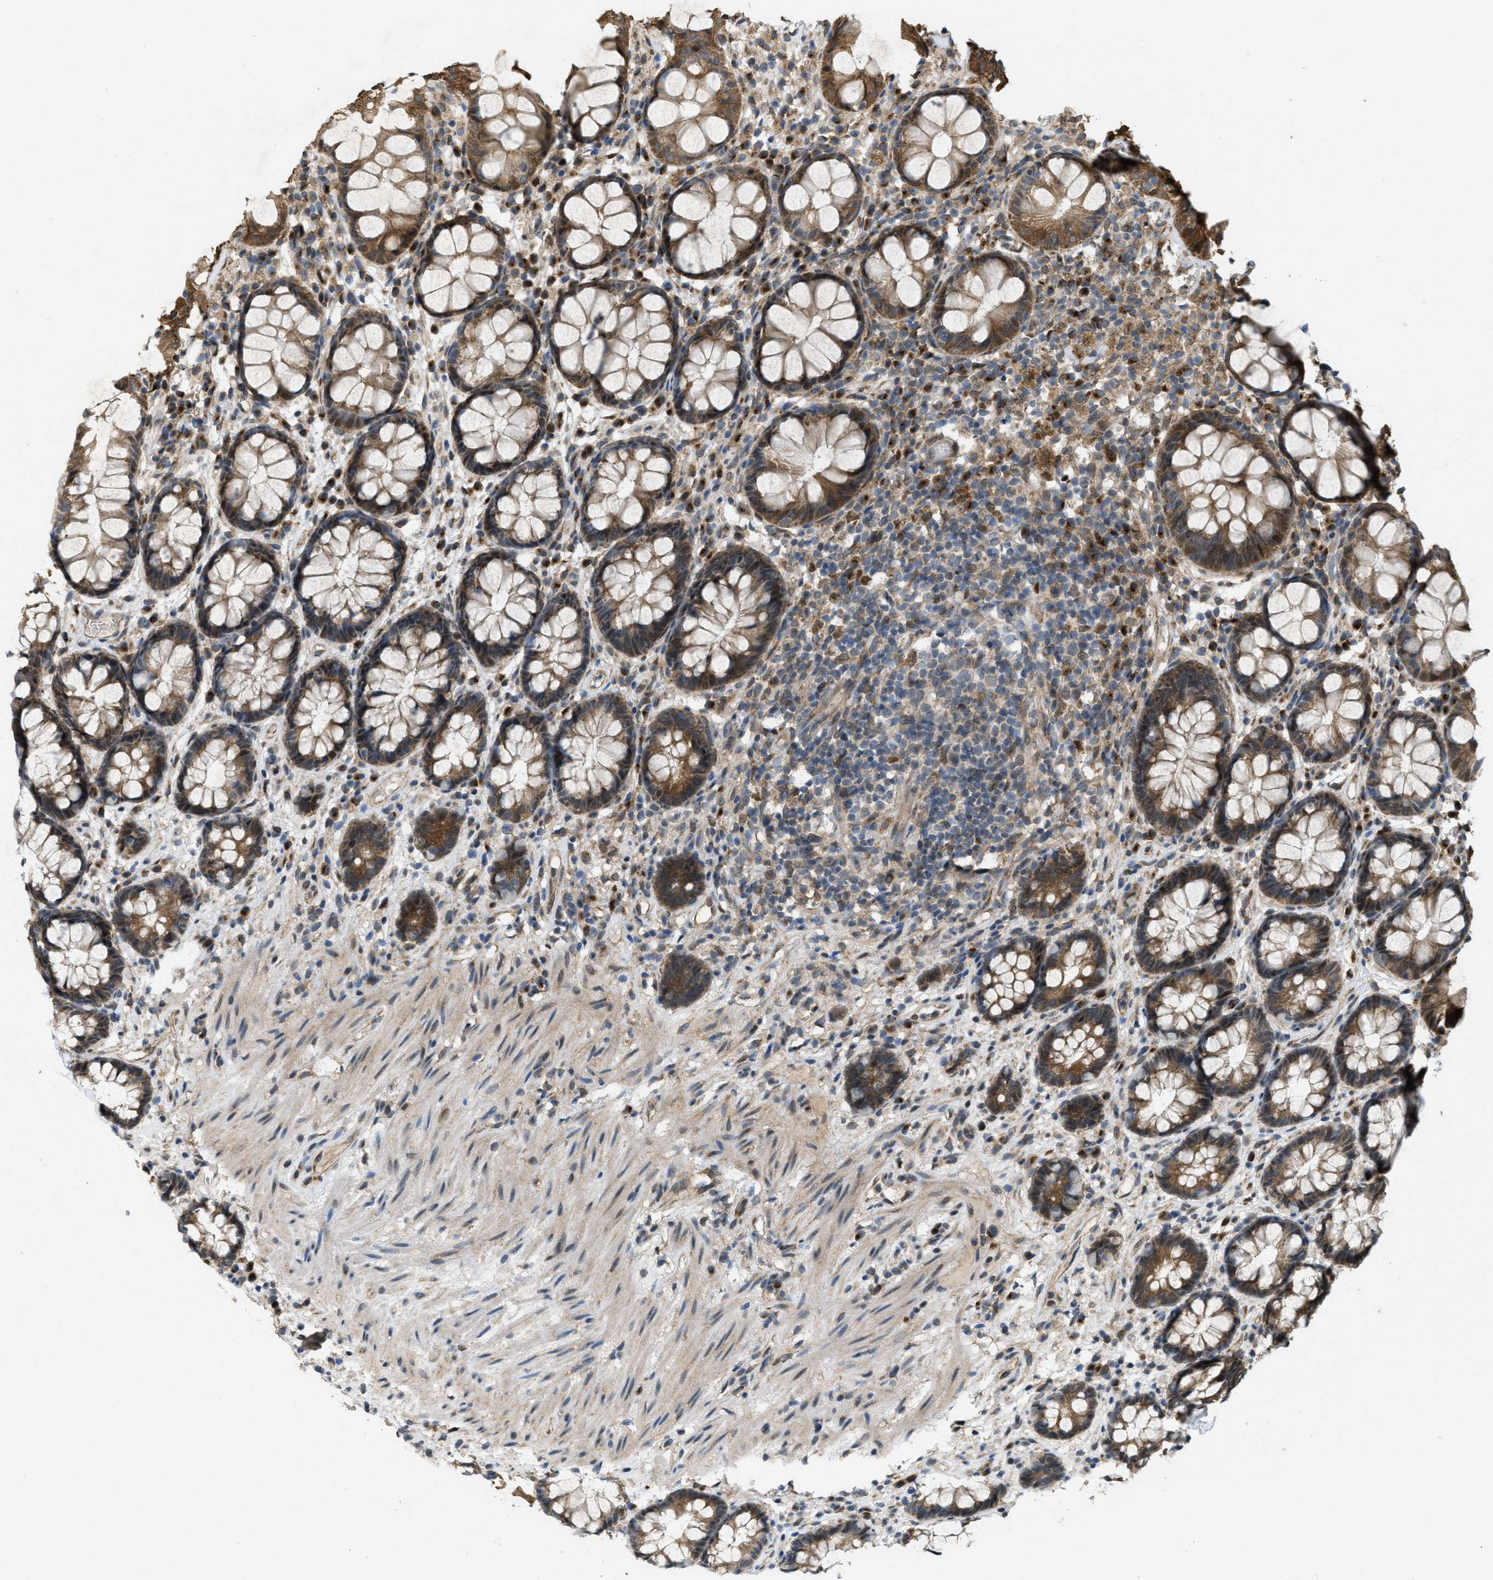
{"staining": {"intensity": "strong", "quantity": "25%-75%", "location": "cytoplasmic/membranous"}, "tissue": "rectum", "cell_type": "Glandular cells", "image_type": "normal", "snomed": [{"axis": "morphology", "description": "Normal tissue, NOS"}, {"axis": "topography", "description": "Rectum"}], "caption": "Immunohistochemical staining of unremarkable rectum exhibits 25%-75% levels of strong cytoplasmic/membranous protein expression in approximately 25%-75% of glandular cells.", "gene": "IFNLR1", "patient": {"sex": "male", "age": 64}}